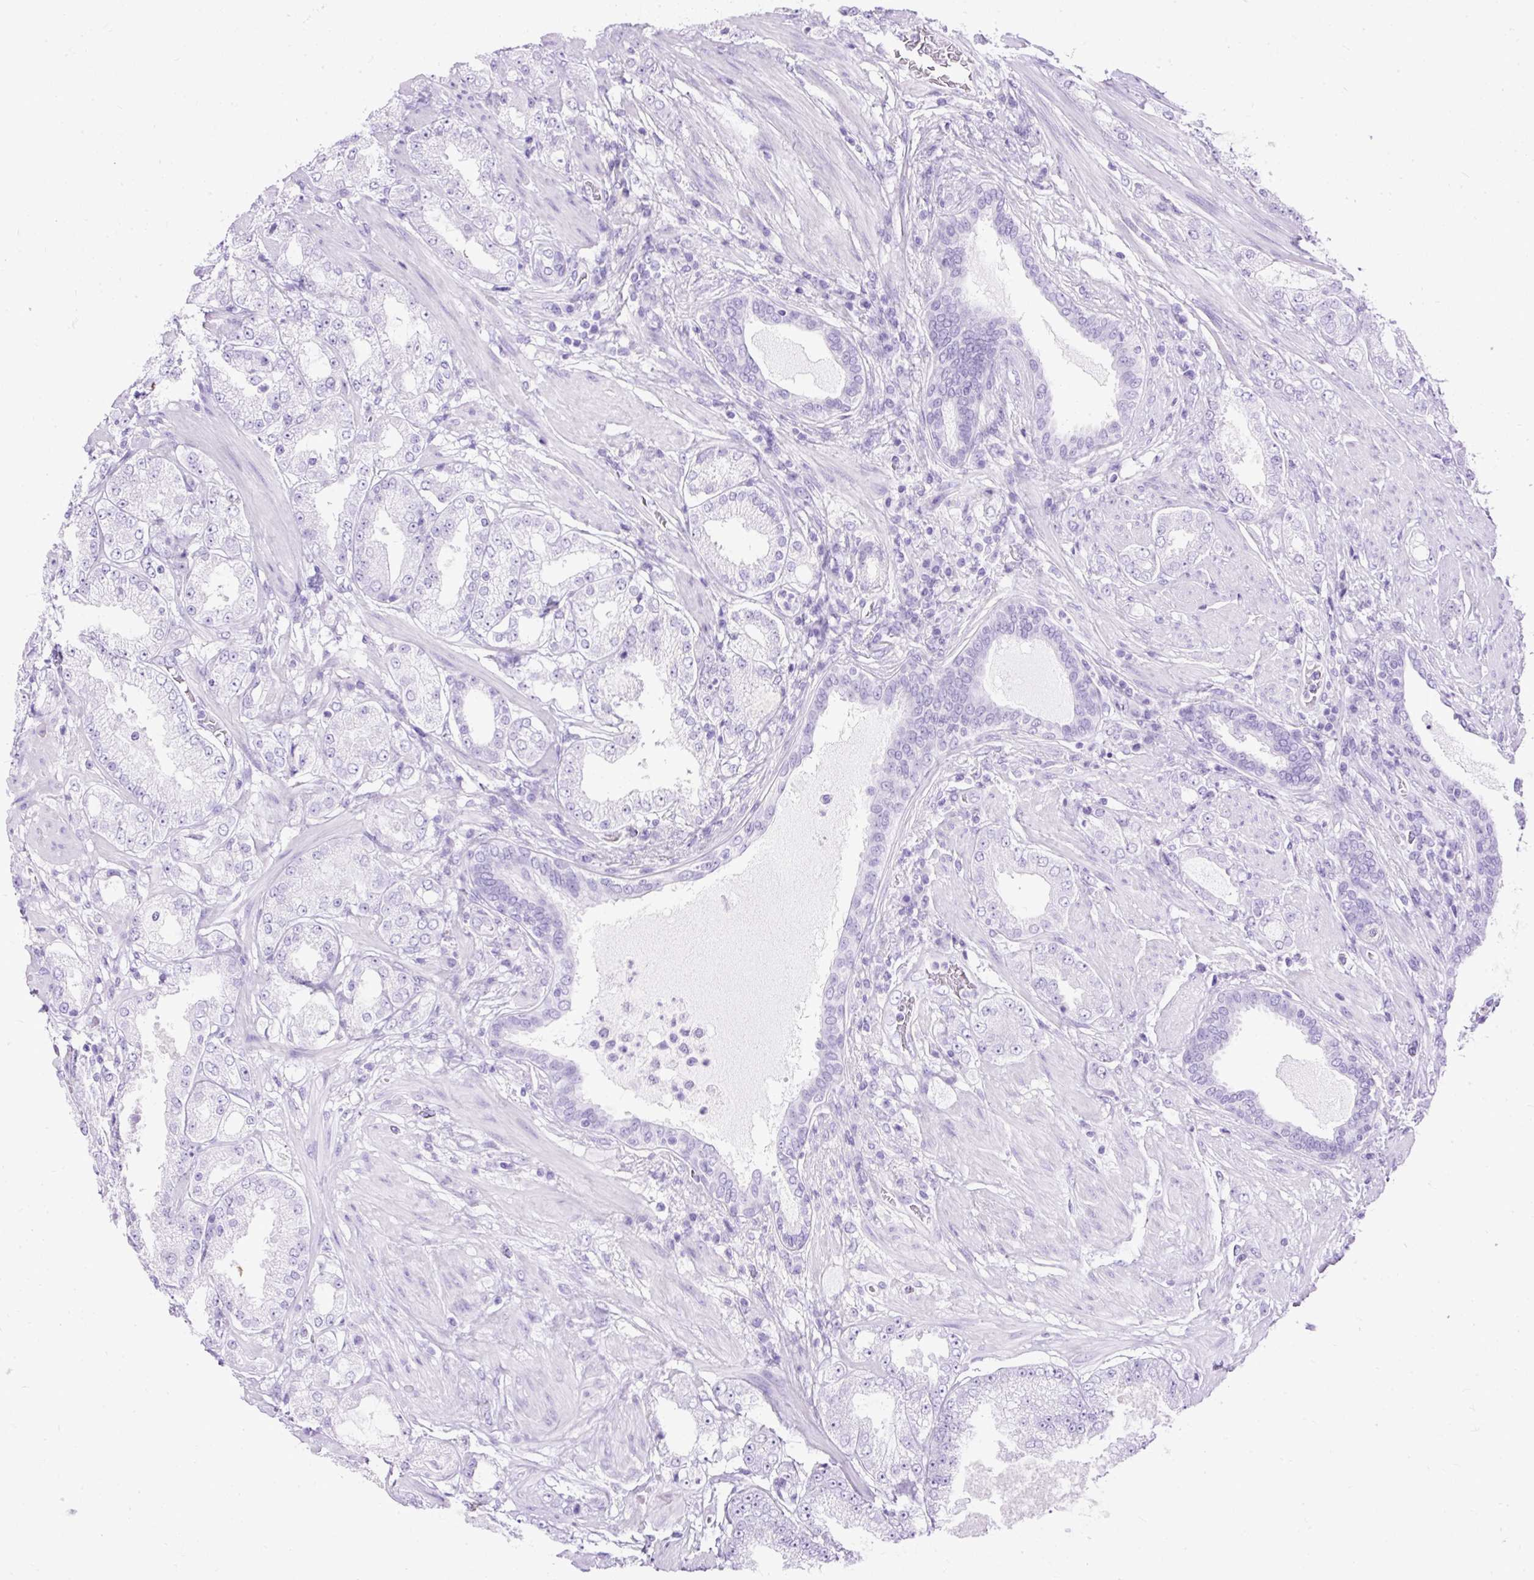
{"staining": {"intensity": "negative", "quantity": "none", "location": "none"}, "tissue": "prostate cancer", "cell_type": "Tumor cells", "image_type": "cancer", "snomed": [{"axis": "morphology", "description": "Adenocarcinoma, High grade"}, {"axis": "topography", "description": "Prostate"}], "caption": "A high-resolution histopathology image shows immunohistochemistry (IHC) staining of adenocarcinoma (high-grade) (prostate), which demonstrates no significant expression in tumor cells.", "gene": "HEY1", "patient": {"sex": "male", "age": 68}}